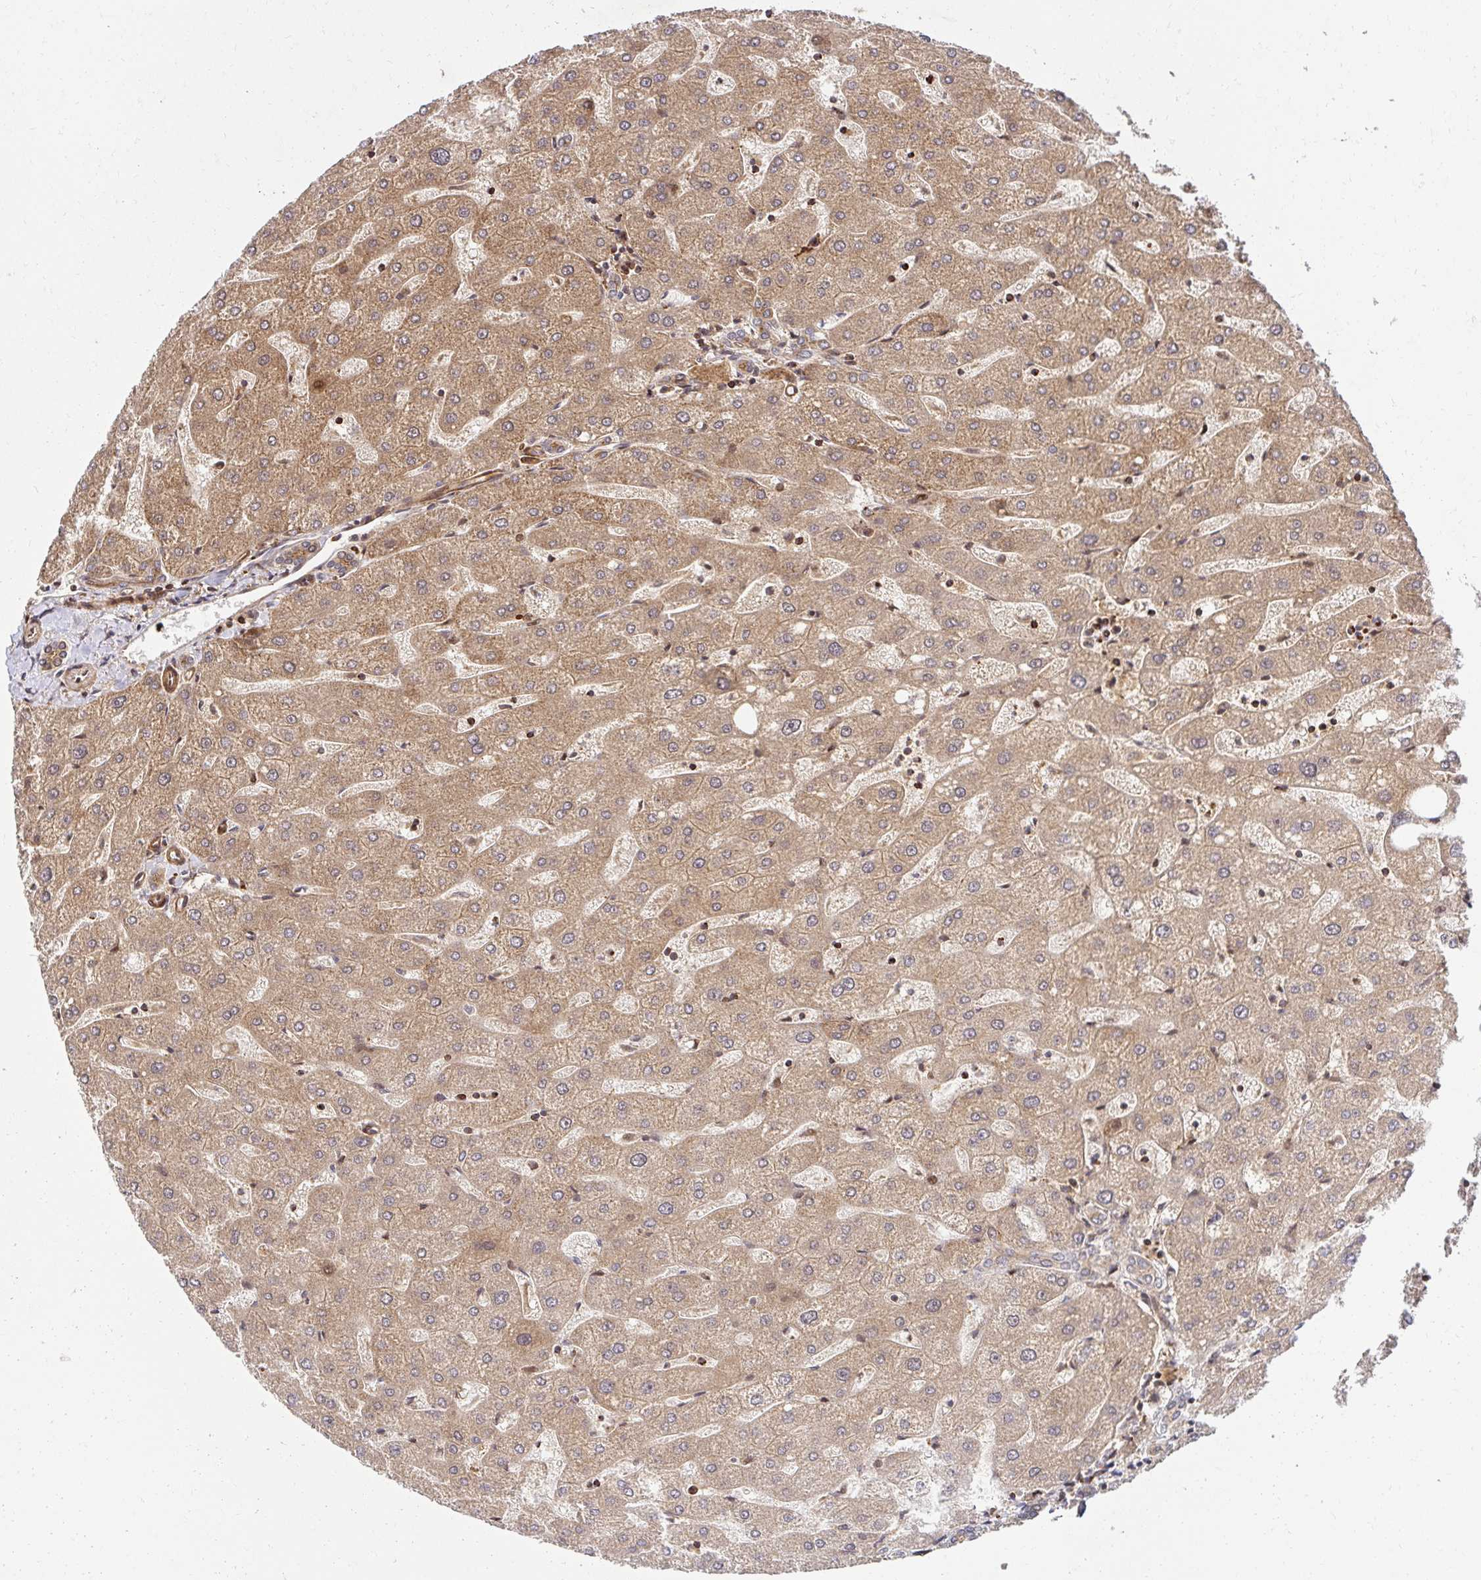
{"staining": {"intensity": "moderate", "quantity": "<25%", "location": "cytoplasmic/membranous"}, "tissue": "liver", "cell_type": "Cholangiocytes", "image_type": "normal", "snomed": [{"axis": "morphology", "description": "Normal tissue, NOS"}, {"axis": "topography", "description": "Liver"}], "caption": "Unremarkable liver displays moderate cytoplasmic/membranous staining in about <25% of cholangiocytes.", "gene": "PSMA4", "patient": {"sex": "male", "age": 67}}